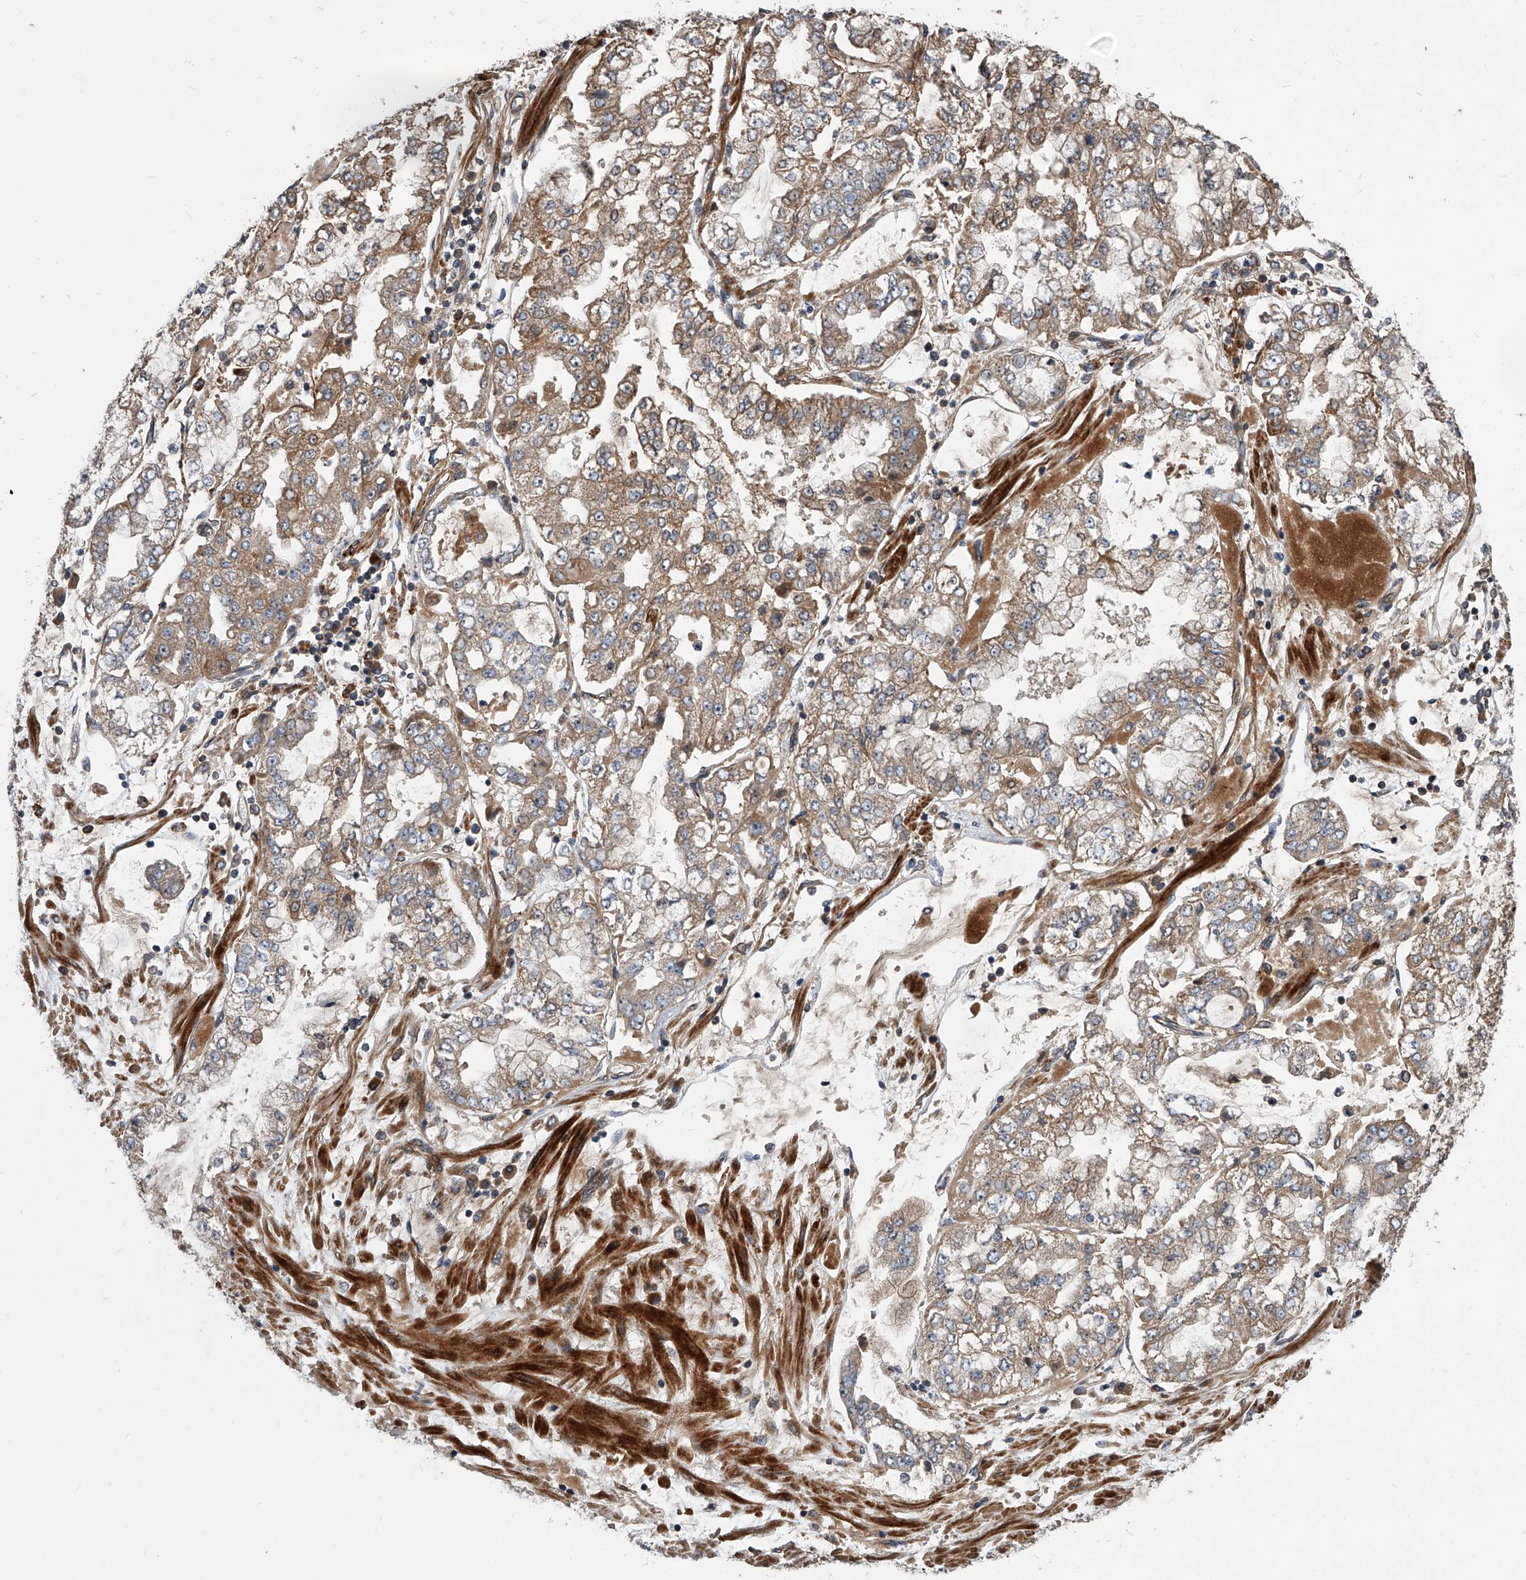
{"staining": {"intensity": "moderate", "quantity": ">75%", "location": "cytoplasmic/membranous"}, "tissue": "stomach cancer", "cell_type": "Tumor cells", "image_type": "cancer", "snomed": [{"axis": "morphology", "description": "Adenocarcinoma, NOS"}, {"axis": "topography", "description": "Stomach"}], "caption": "Protein staining of adenocarcinoma (stomach) tissue displays moderate cytoplasmic/membranous staining in about >75% of tumor cells.", "gene": "USP47", "patient": {"sex": "male", "age": 76}}